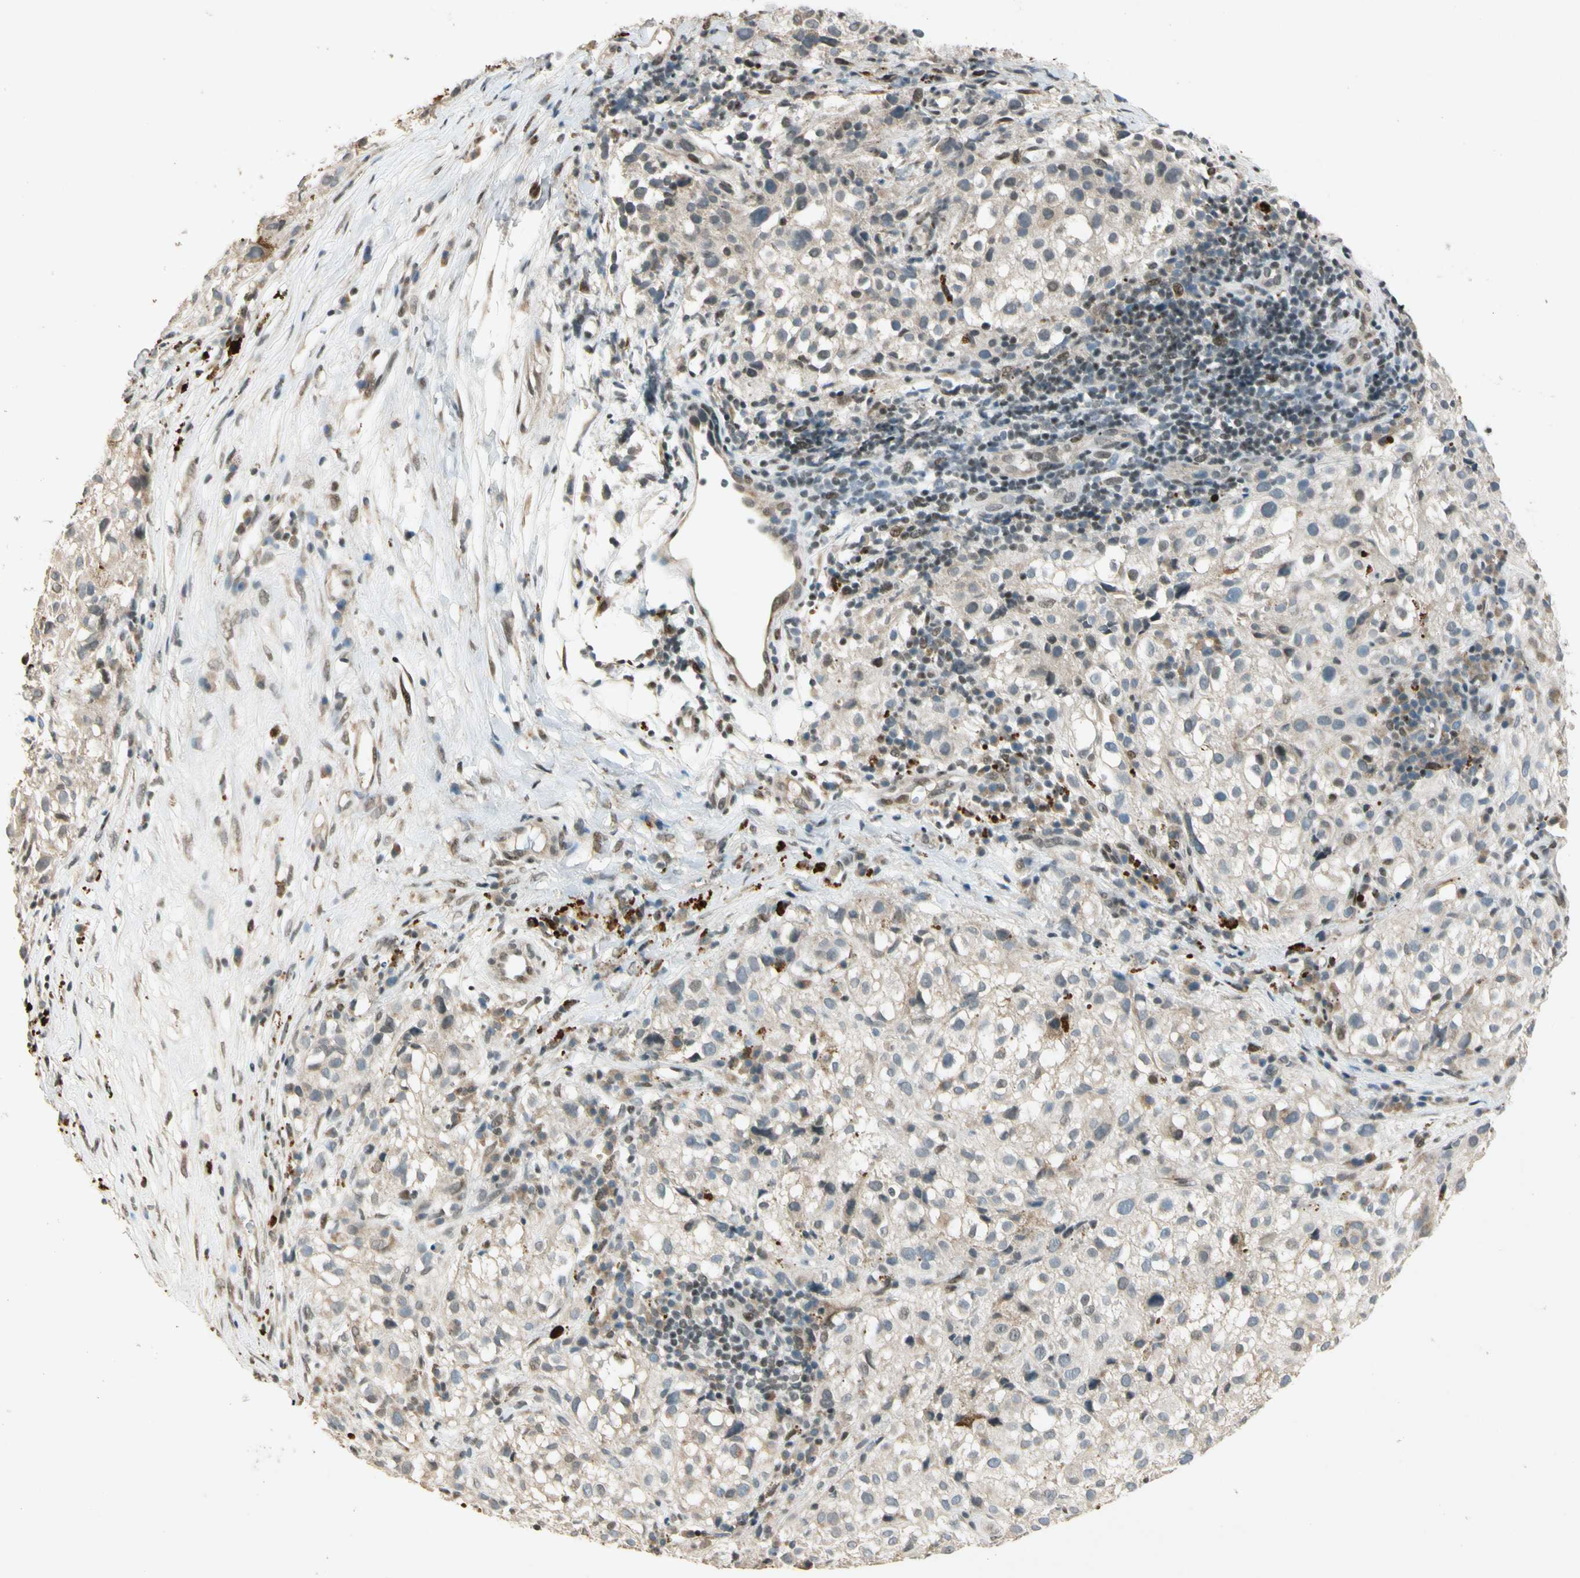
{"staining": {"intensity": "weak", "quantity": "25%-75%", "location": "cytoplasmic/membranous"}, "tissue": "melanoma", "cell_type": "Tumor cells", "image_type": "cancer", "snomed": [{"axis": "morphology", "description": "Necrosis, NOS"}, {"axis": "morphology", "description": "Malignant melanoma, NOS"}, {"axis": "topography", "description": "Skin"}], "caption": "Human malignant melanoma stained with a brown dye exhibits weak cytoplasmic/membranous positive positivity in about 25%-75% of tumor cells.", "gene": "ZBTB4", "patient": {"sex": "female", "age": 87}}